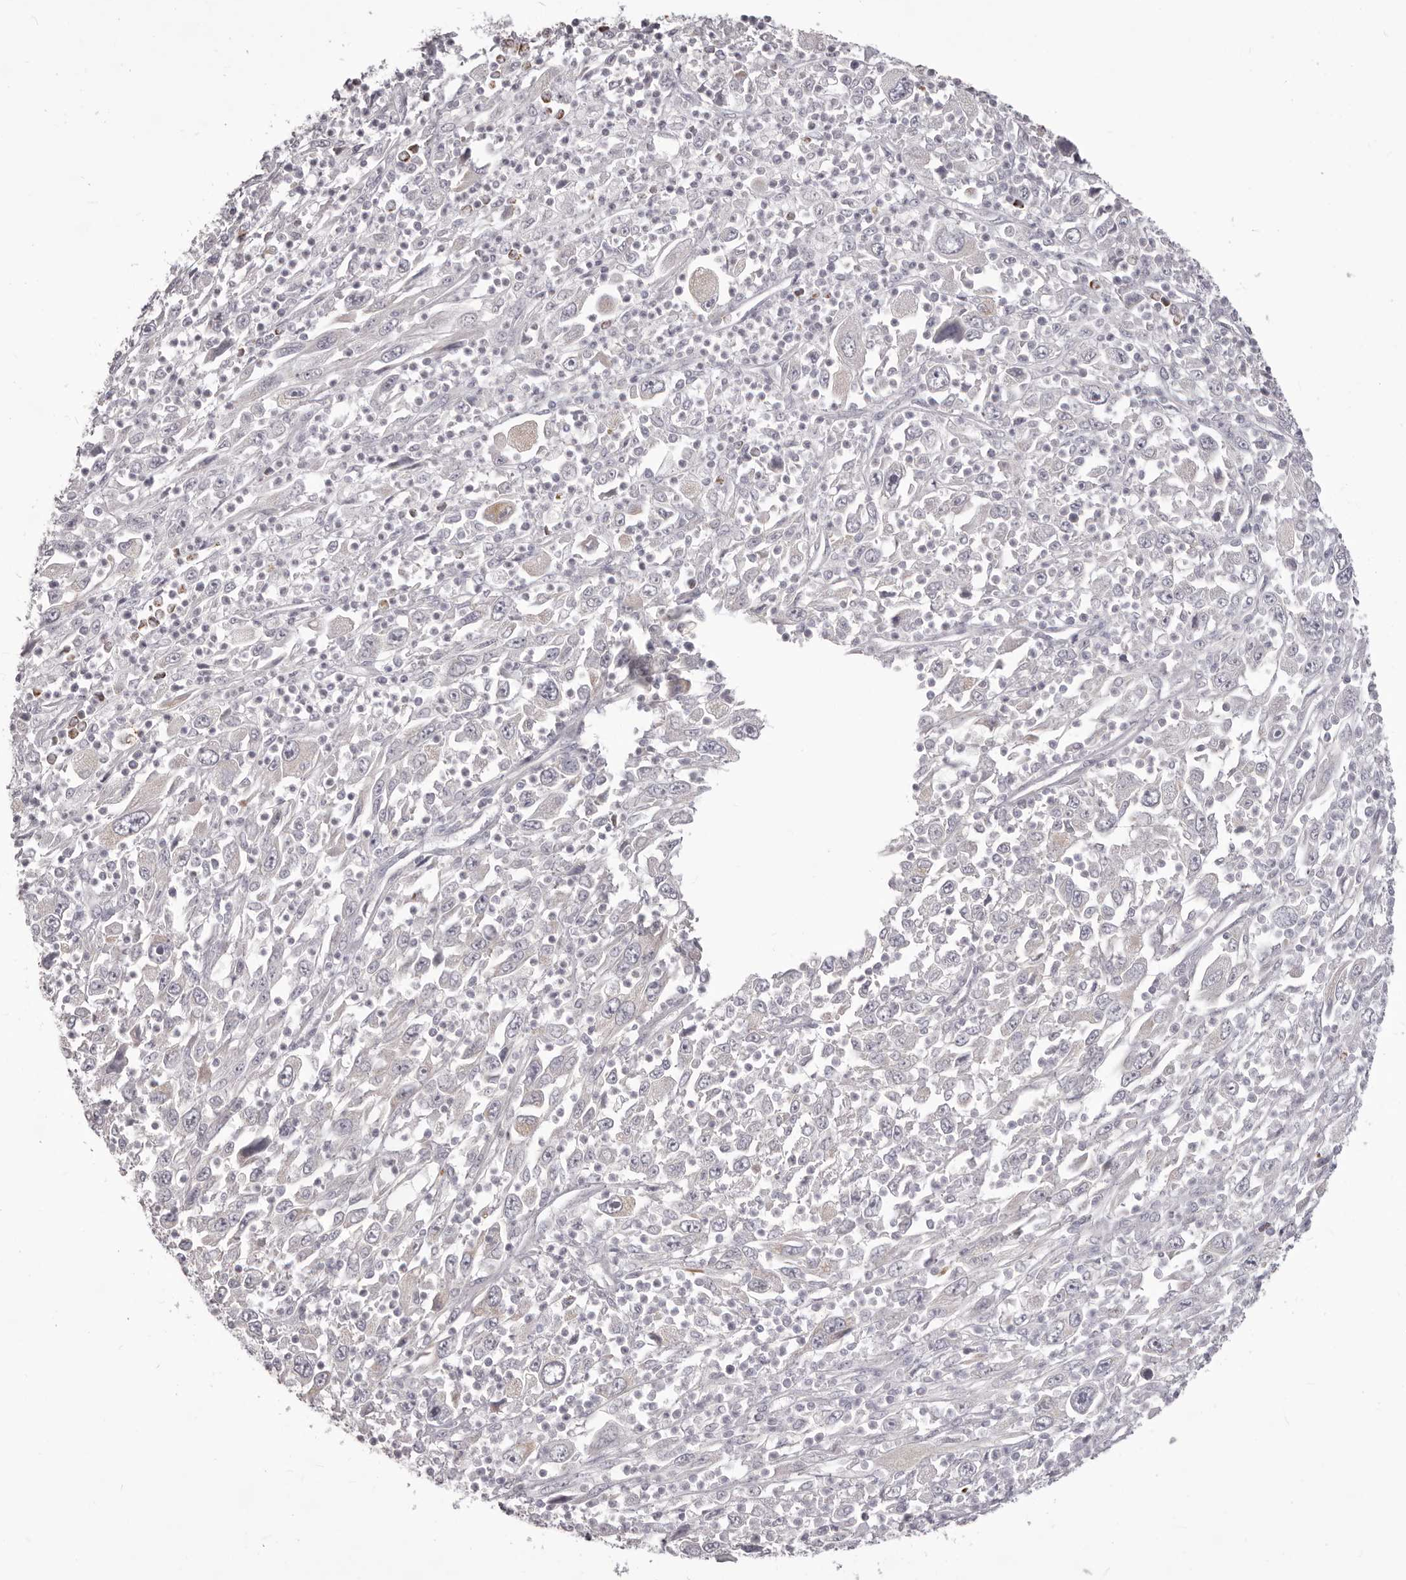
{"staining": {"intensity": "negative", "quantity": "none", "location": "none"}, "tissue": "melanoma", "cell_type": "Tumor cells", "image_type": "cancer", "snomed": [{"axis": "morphology", "description": "Malignant melanoma, Metastatic site"}, {"axis": "topography", "description": "Skin"}], "caption": "IHC of human malignant melanoma (metastatic site) demonstrates no expression in tumor cells.", "gene": "PRMT2", "patient": {"sex": "female", "age": 56}}